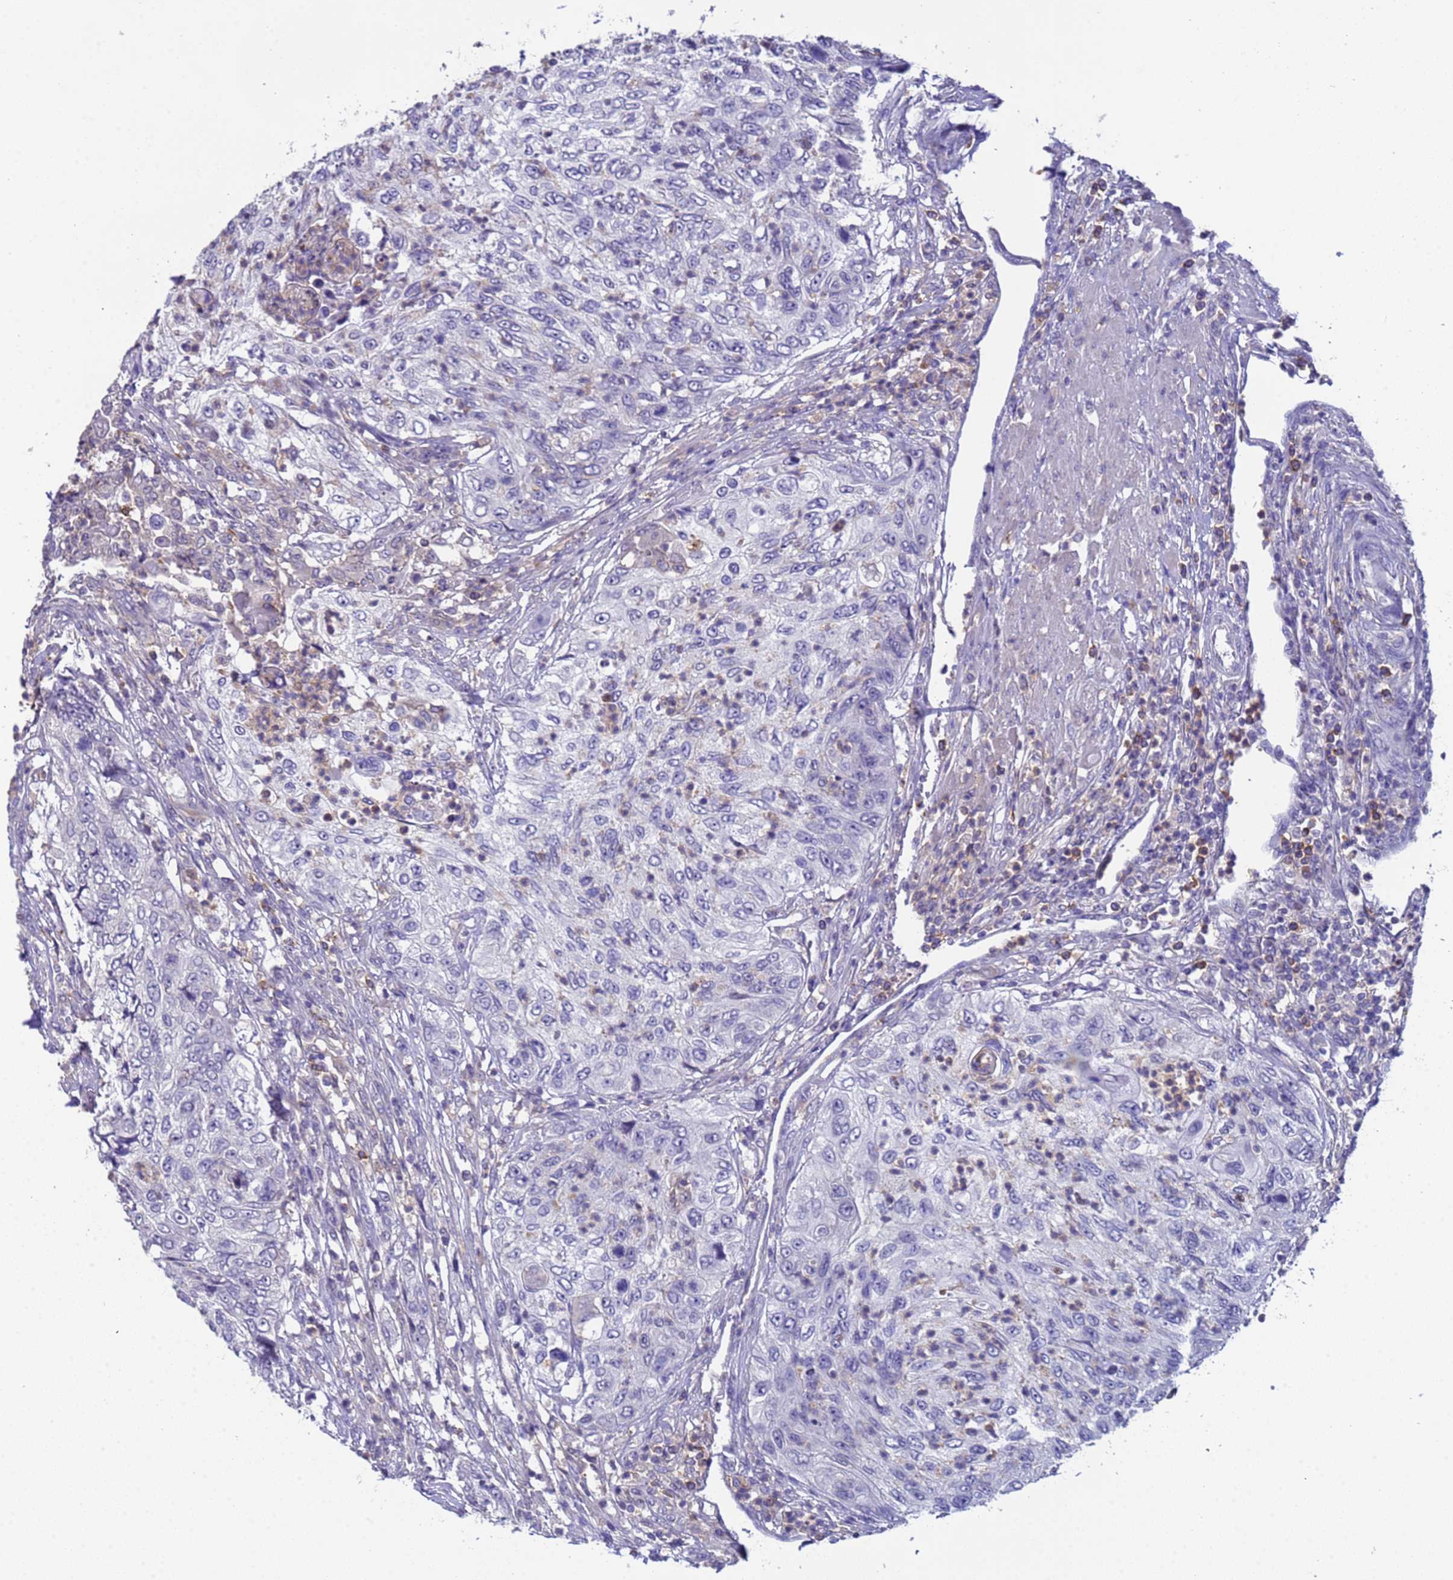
{"staining": {"intensity": "negative", "quantity": "none", "location": "none"}, "tissue": "urothelial cancer", "cell_type": "Tumor cells", "image_type": "cancer", "snomed": [{"axis": "morphology", "description": "Urothelial carcinoma, High grade"}, {"axis": "topography", "description": "Urinary bladder"}], "caption": "Immunohistochemistry (IHC) photomicrograph of human urothelial cancer stained for a protein (brown), which displays no positivity in tumor cells.", "gene": "ZNF248", "patient": {"sex": "female", "age": 60}}